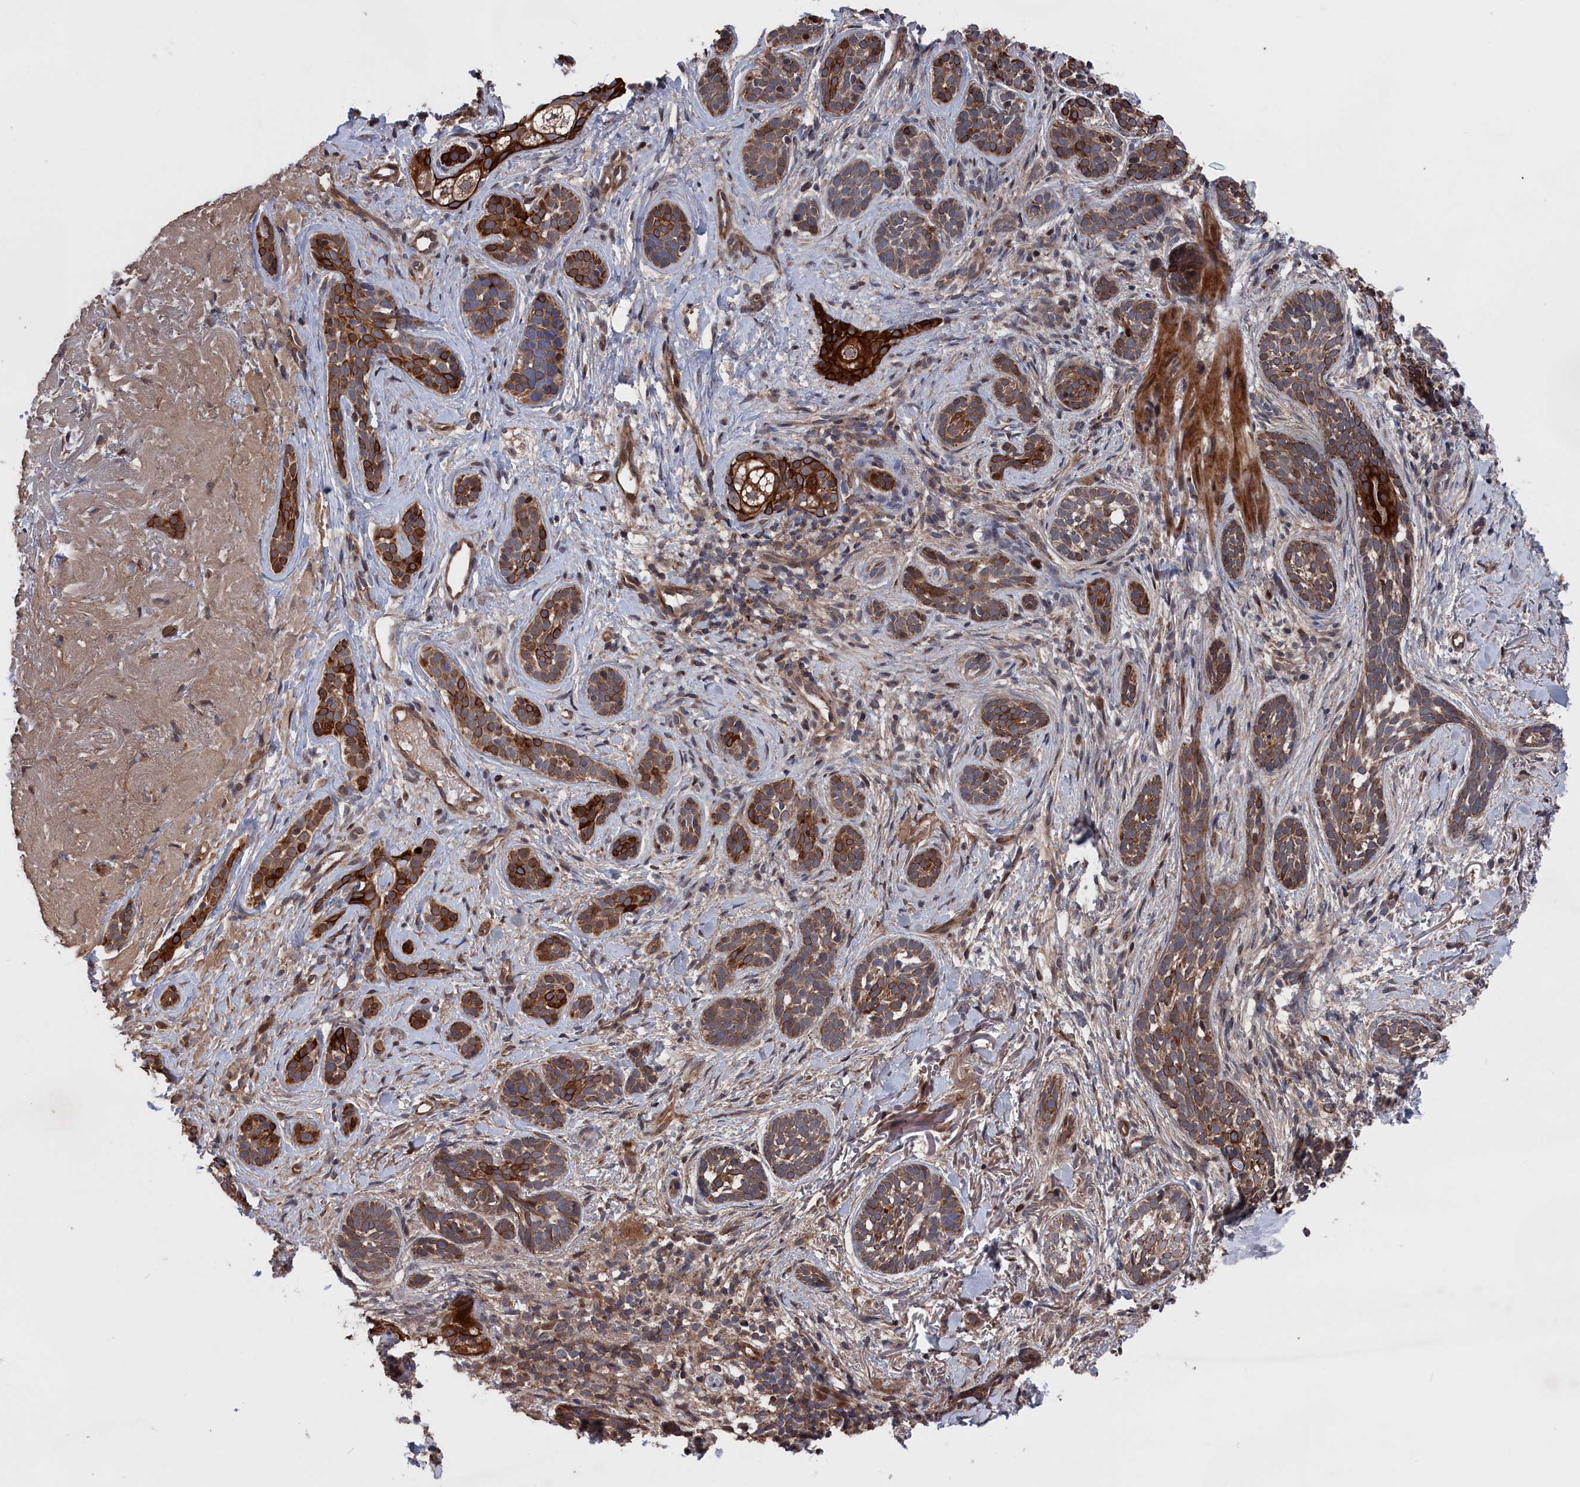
{"staining": {"intensity": "strong", "quantity": "25%-75%", "location": "cytoplasmic/membranous"}, "tissue": "skin cancer", "cell_type": "Tumor cells", "image_type": "cancer", "snomed": [{"axis": "morphology", "description": "Basal cell carcinoma"}, {"axis": "topography", "description": "Skin"}], "caption": "Brown immunohistochemical staining in skin basal cell carcinoma reveals strong cytoplasmic/membranous staining in about 25%-75% of tumor cells.", "gene": "PLA2G15", "patient": {"sex": "male", "age": 71}}